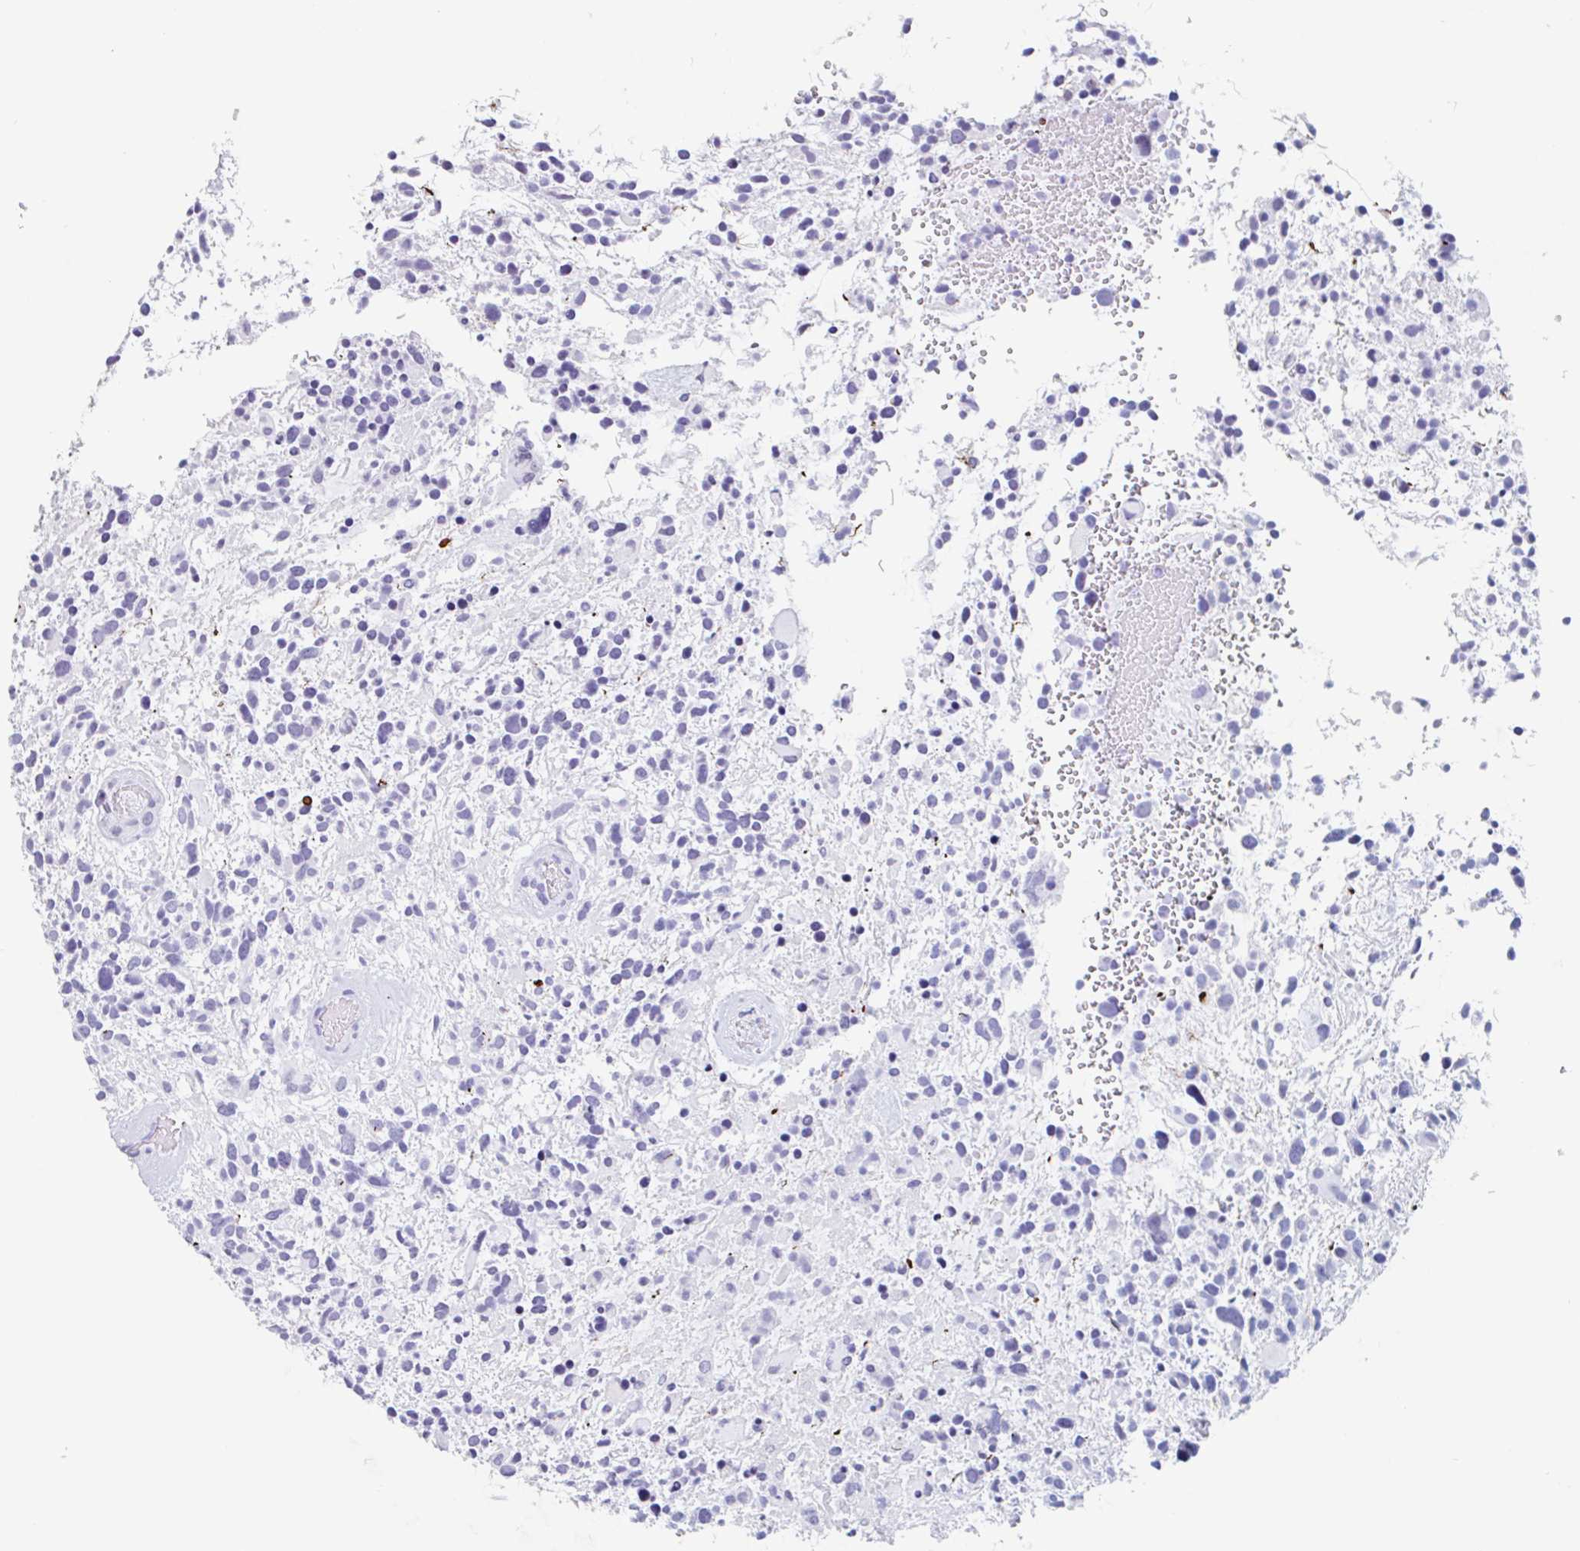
{"staining": {"intensity": "negative", "quantity": "none", "location": "none"}, "tissue": "glioma", "cell_type": "Tumor cells", "image_type": "cancer", "snomed": [{"axis": "morphology", "description": "Glioma, malignant, High grade"}, {"axis": "topography", "description": "Brain"}], "caption": "Protein analysis of glioma reveals no significant positivity in tumor cells.", "gene": "EMC4", "patient": {"sex": "female", "age": 11}}